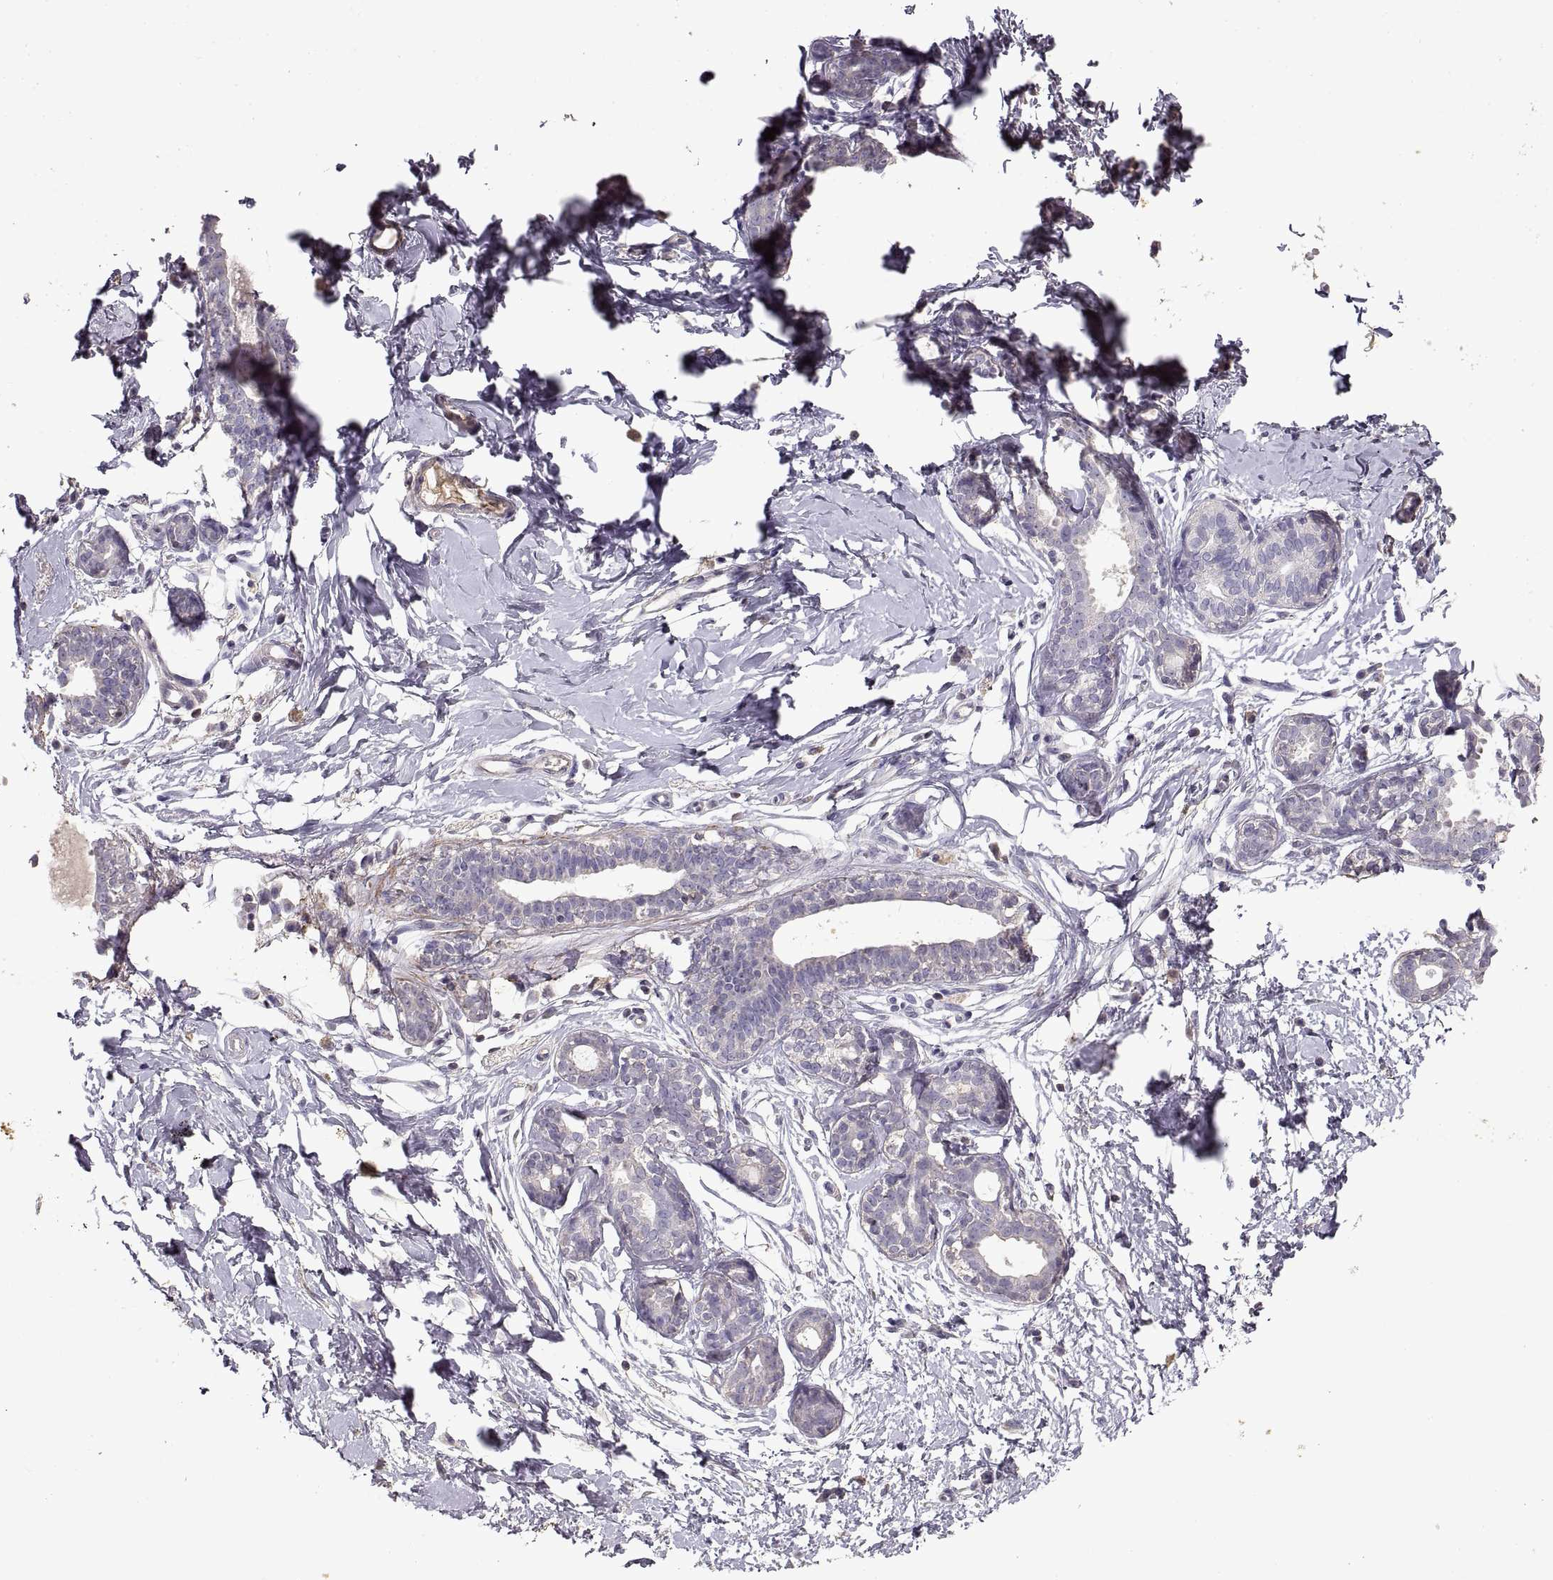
{"staining": {"intensity": "negative", "quantity": "none", "location": "none"}, "tissue": "breast", "cell_type": "Adipocytes", "image_type": "normal", "snomed": [{"axis": "morphology", "description": "Normal tissue, NOS"}, {"axis": "topography", "description": "Breast"}], "caption": "A high-resolution photomicrograph shows IHC staining of normal breast, which displays no significant staining in adipocytes.", "gene": "ADAM11", "patient": {"sex": "female", "age": 37}}